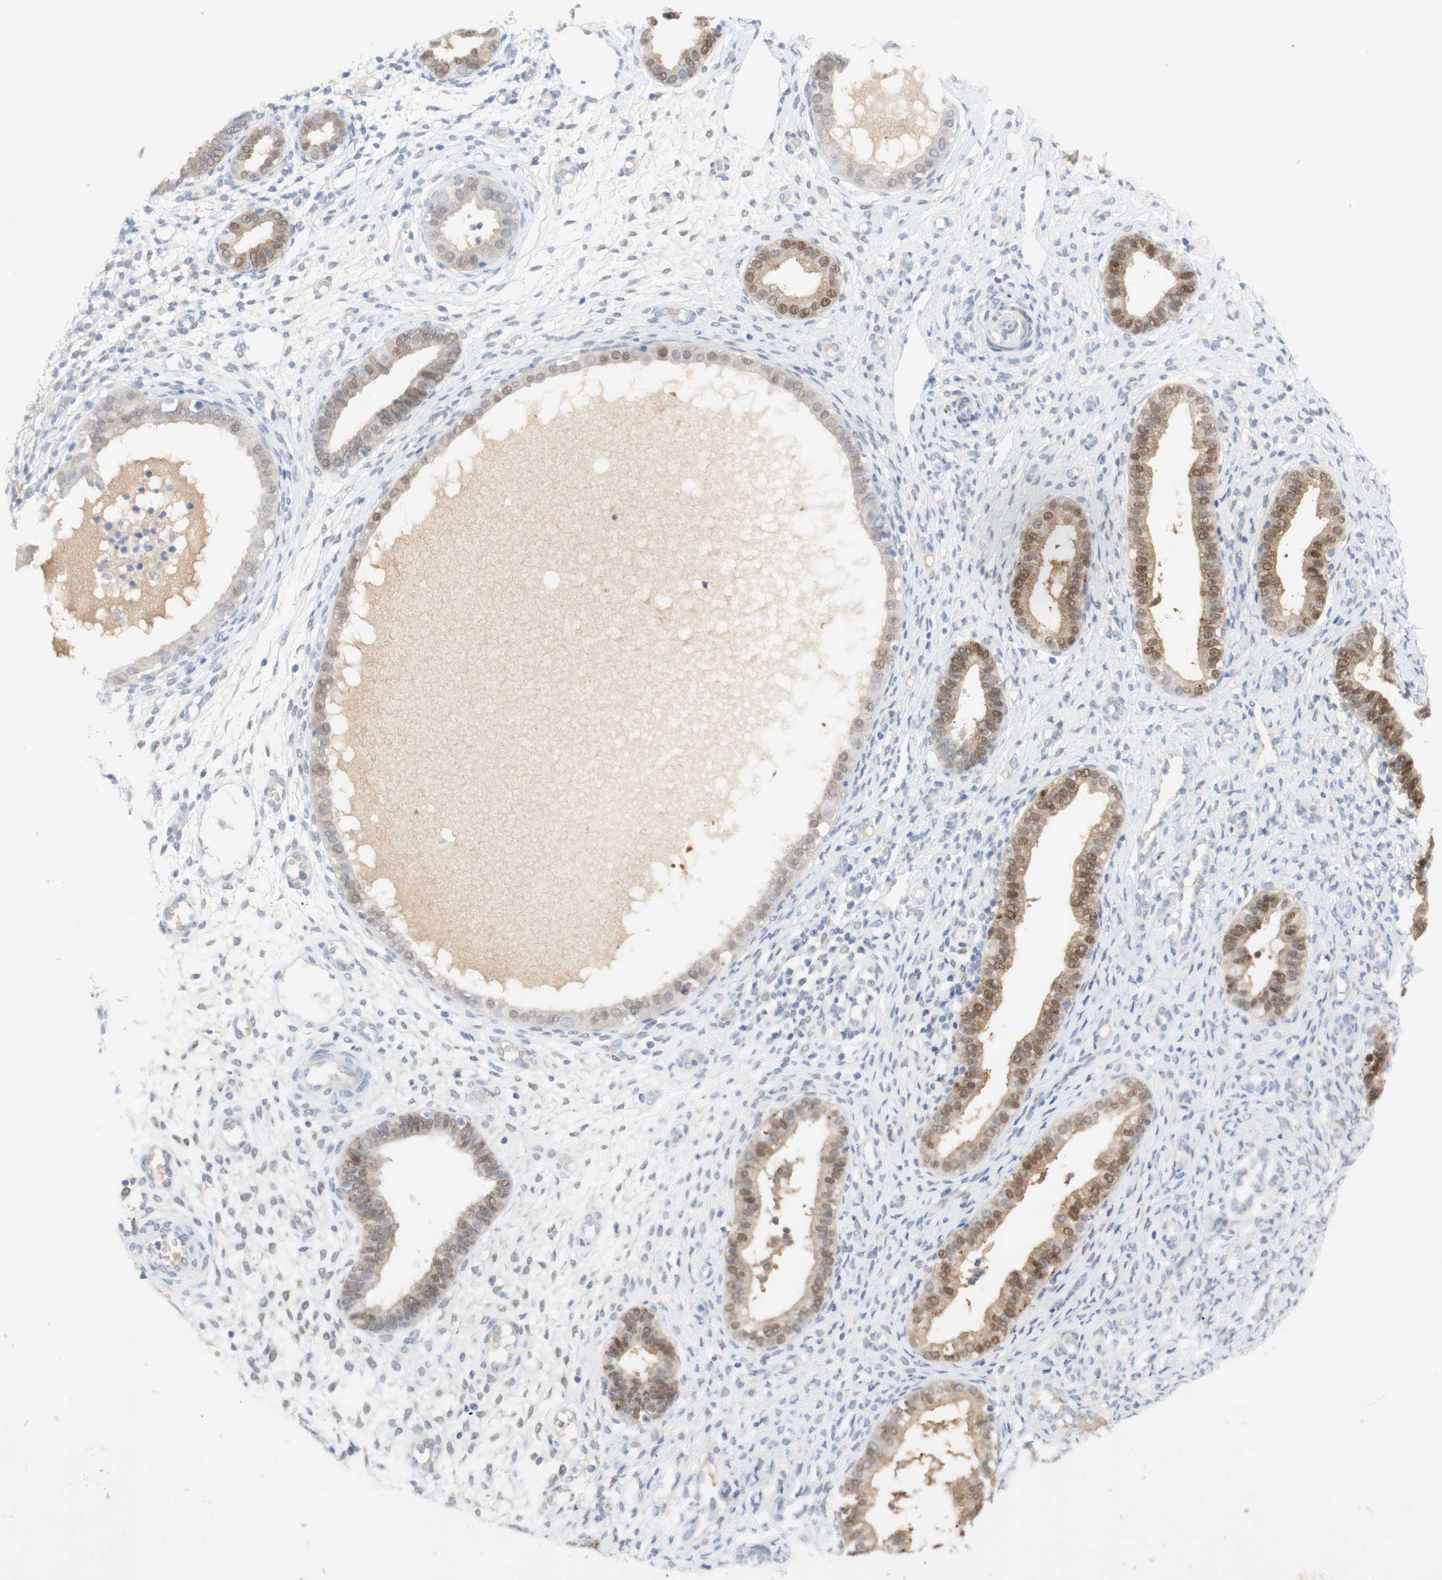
{"staining": {"intensity": "negative", "quantity": "none", "location": "none"}, "tissue": "endometrium", "cell_type": "Cells in endometrial stroma", "image_type": "normal", "snomed": [{"axis": "morphology", "description": "Normal tissue, NOS"}, {"axis": "topography", "description": "Endometrium"}], "caption": "Endometrium stained for a protein using IHC exhibits no positivity cells in endometrial stroma.", "gene": "SELENBP1", "patient": {"sex": "female", "age": 61}}